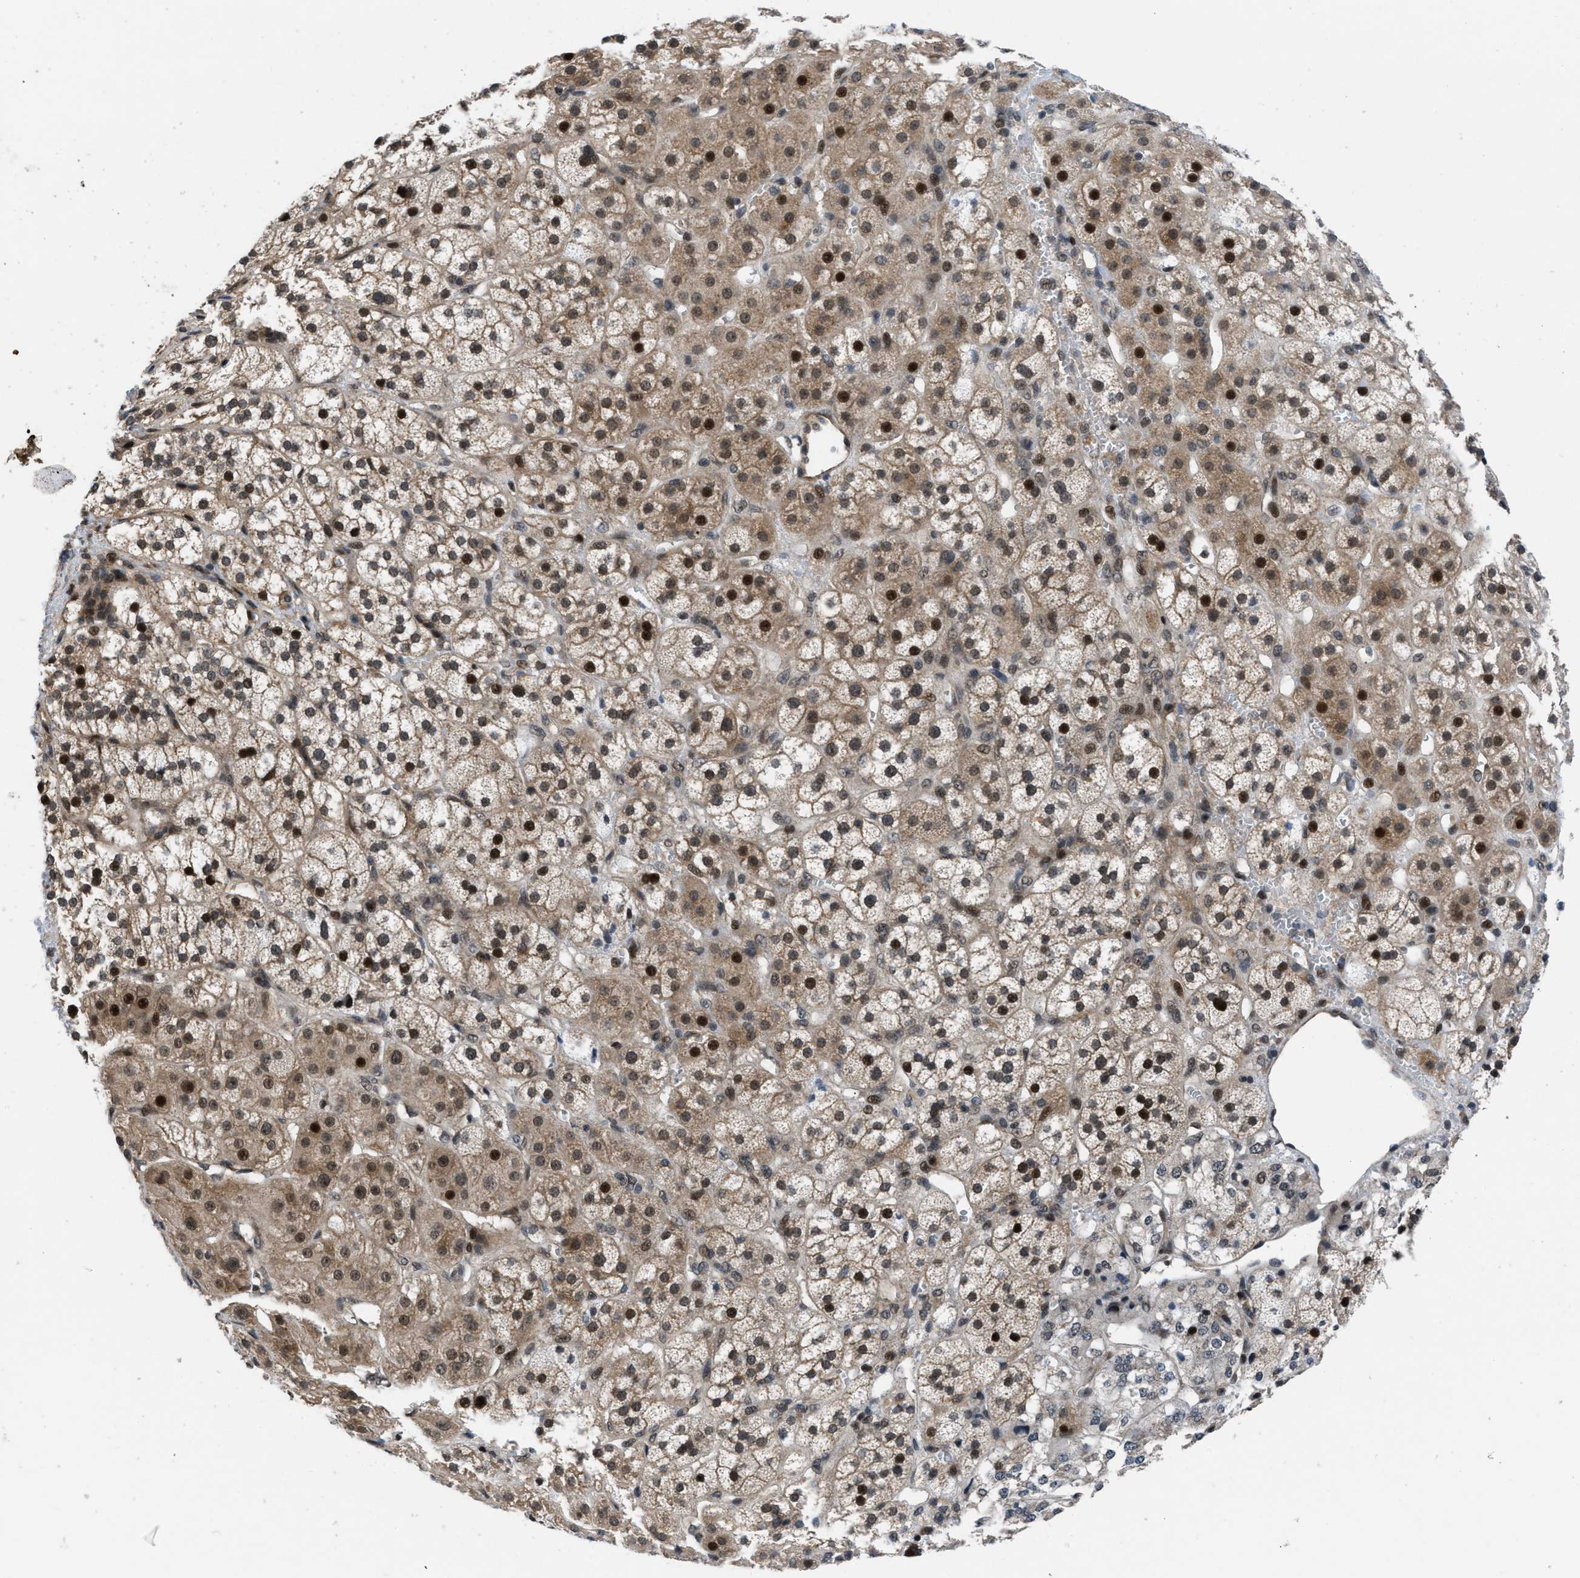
{"staining": {"intensity": "strong", "quantity": "25%-75%", "location": "cytoplasmic/membranous,nuclear"}, "tissue": "adrenal gland", "cell_type": "Glandular cells", "image_type": "normal", "snomed": [{"axis": "morphology", "description": "Normal tissue, NOS"}, {"axis": "topography", "description": "Adrenal gland"}], "caption": "Protein staining of benign adrenal gland reveals strong cytoplasmic/membranous,nuclear positivity in approximately 25%-75% of glandular cells.", "gene": "SETD5", "patient": {"sex": "male", "age": 56}}